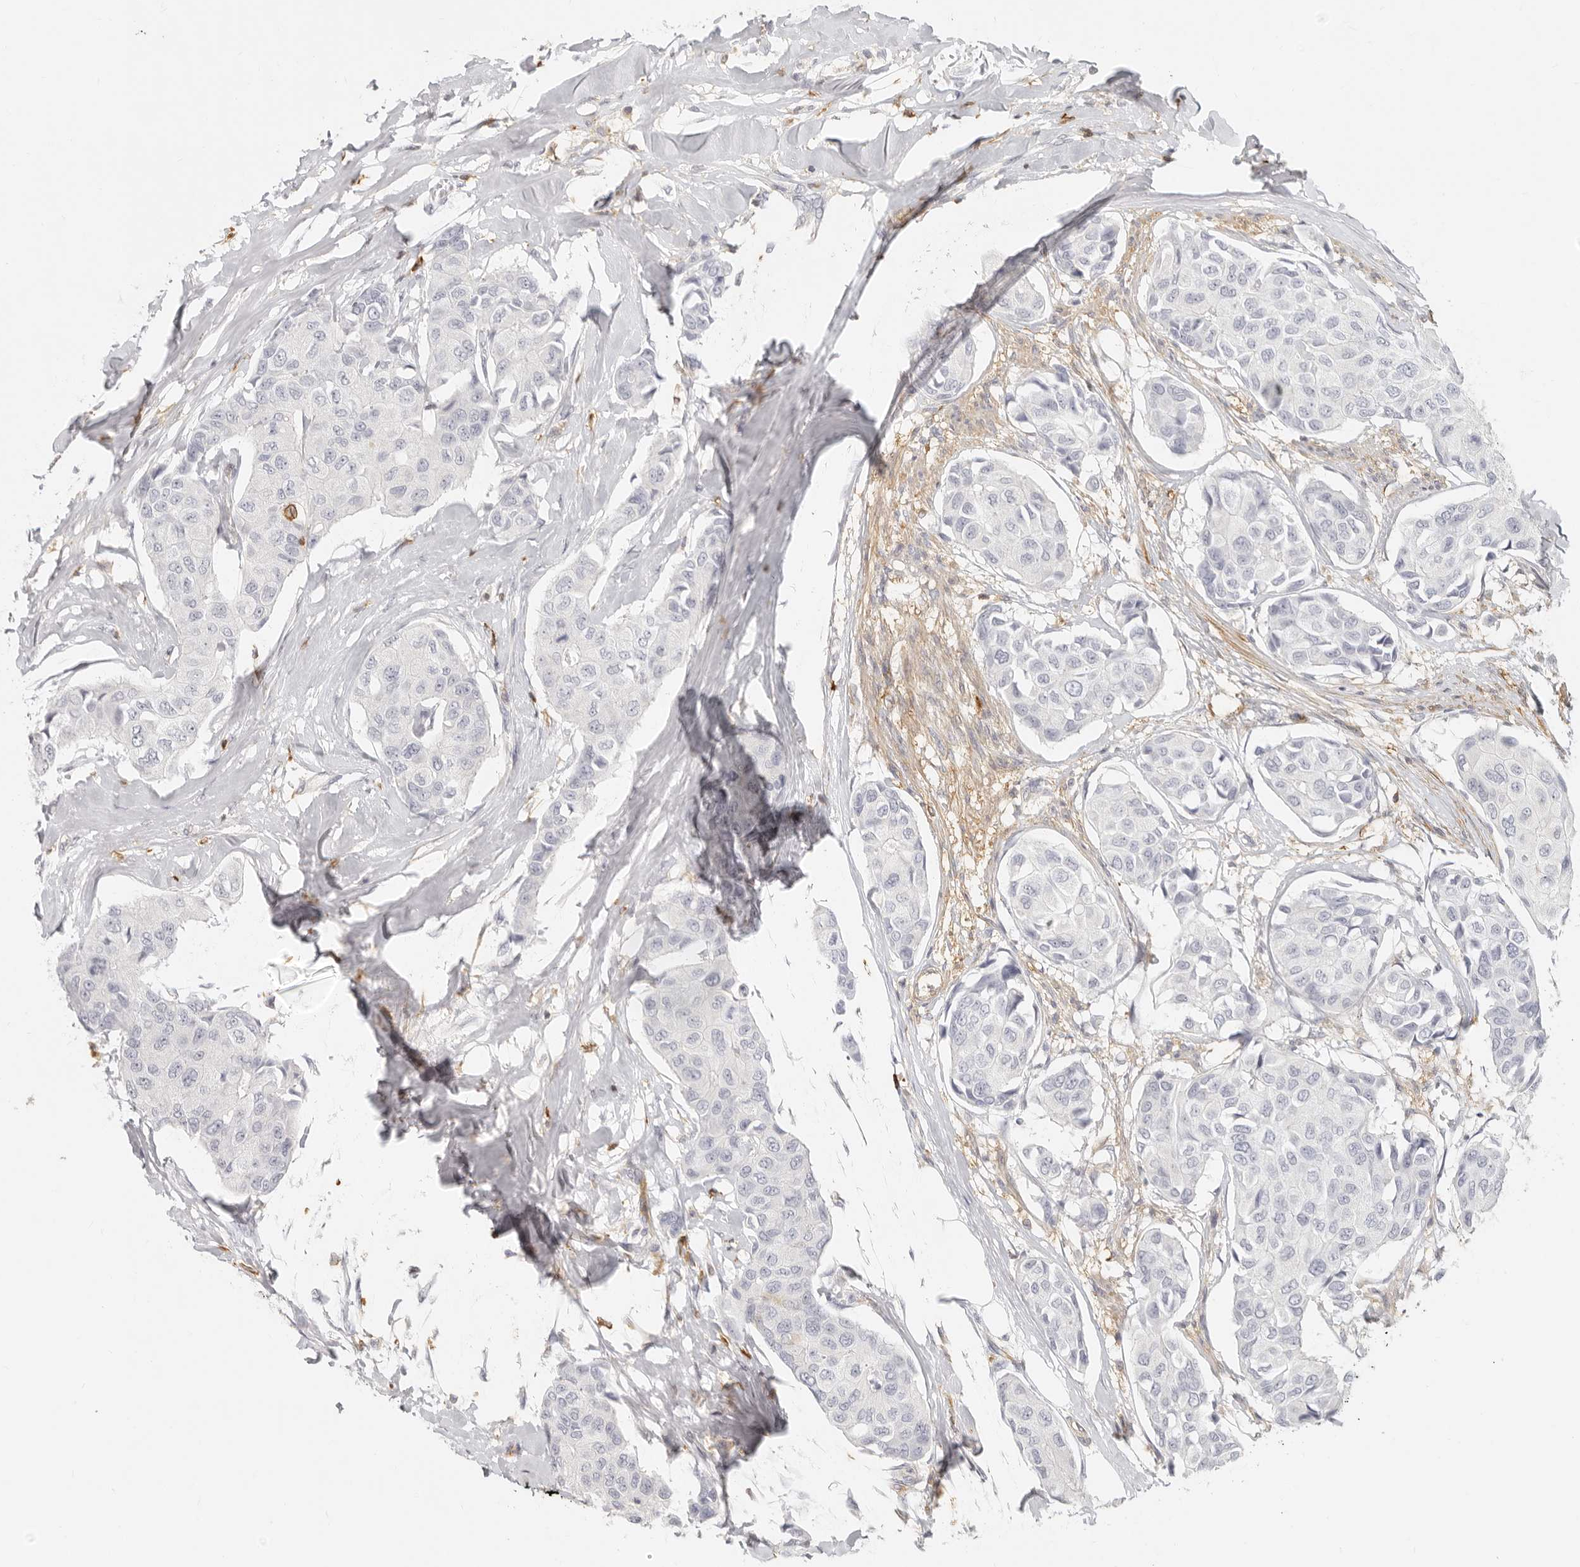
{"staining": {"intensity": "negative", "quantity": "none", "location": "none"}, "tissue": "breast cancer", "cell_type": "Tumor cells", "image_type": "cancer", "snomed": [{"axis": "morphology", "description": "Duct carcinoma"}, {"axis": "topography", "description": "Breast"}], "caption": "Protein analysis of breast cancer (invasive ductal carcinoma) reveals no significant expression in tumor cells.", "gene": "NIBAN1", "patient": {"sex": "female", "age": 80}}